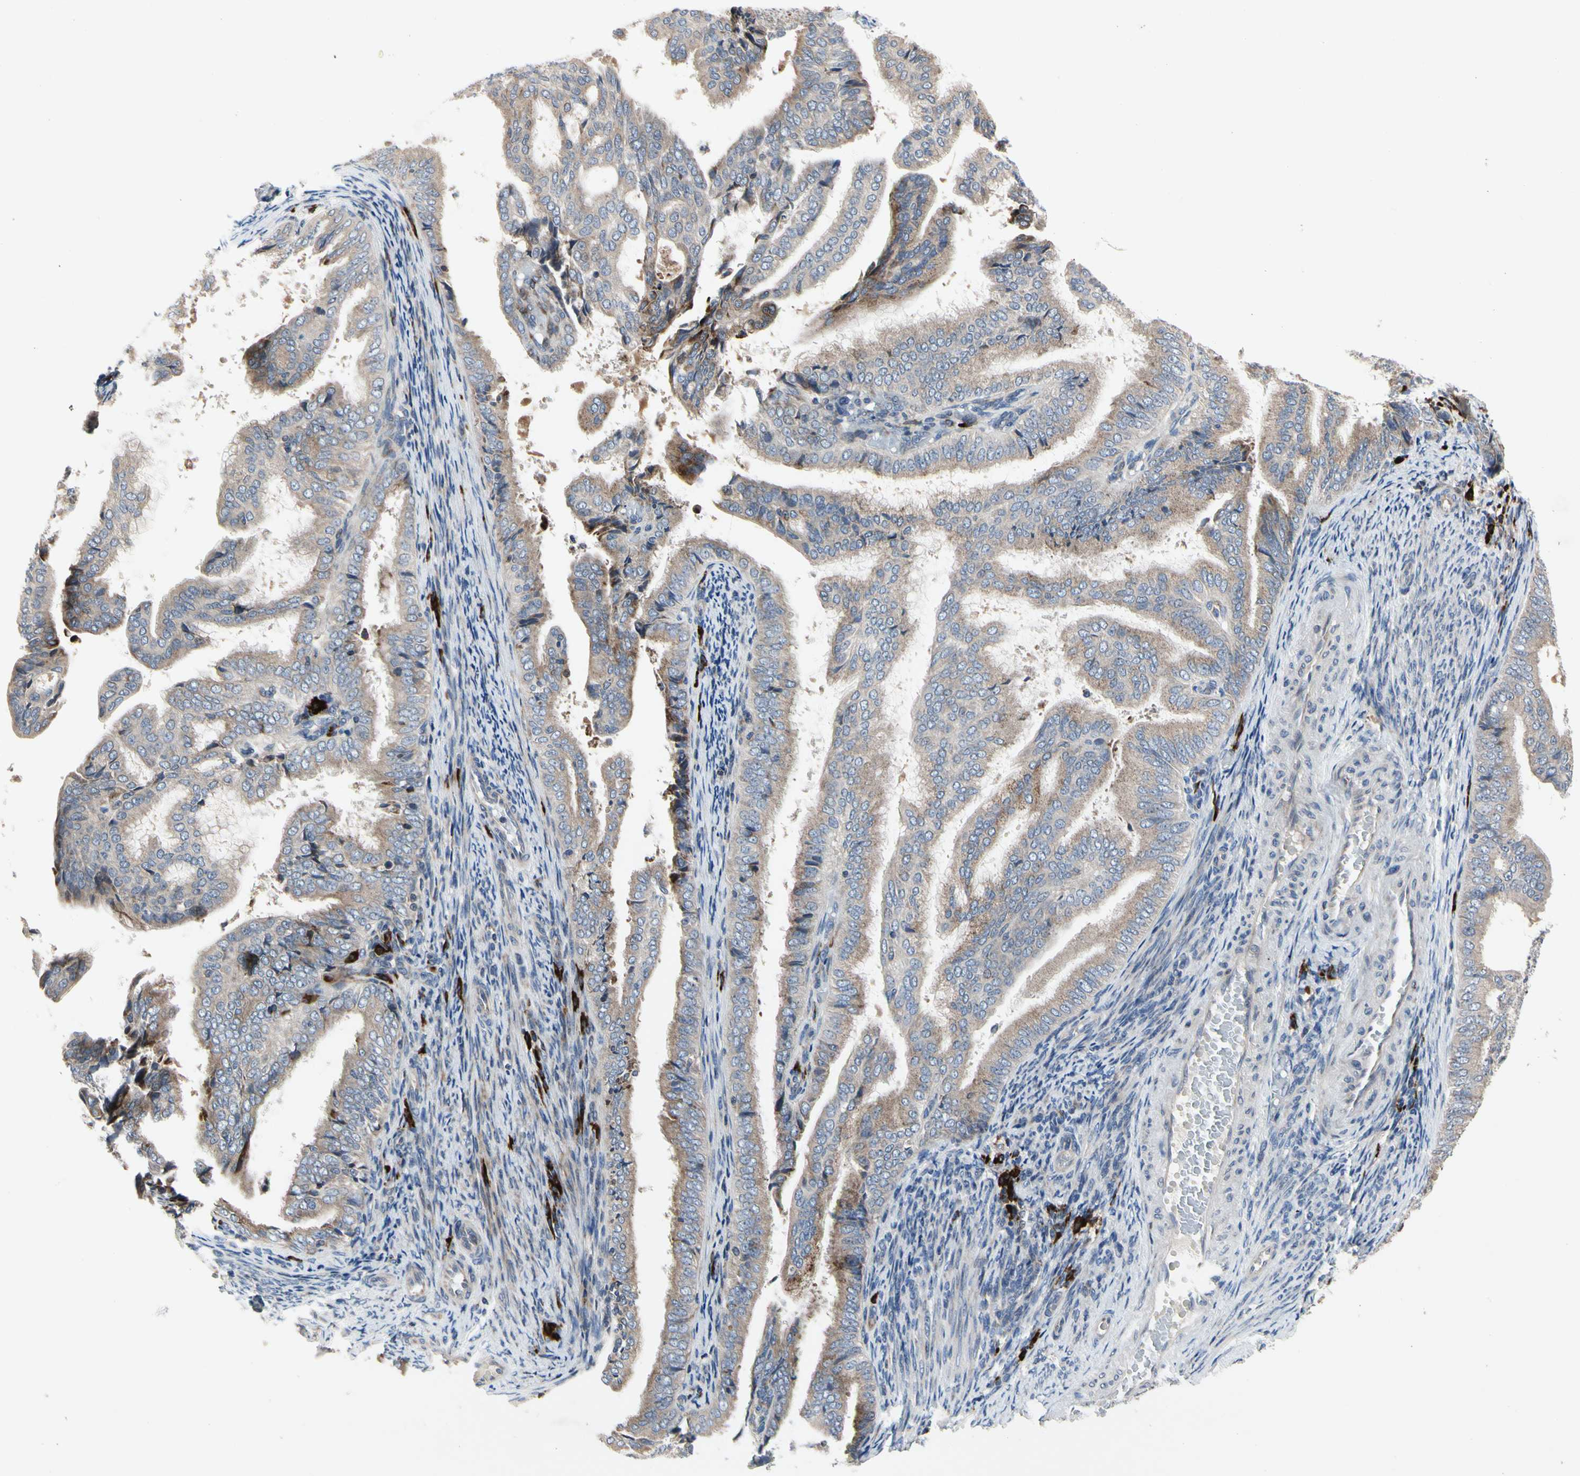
{"staining": {"intensity": "weak", "quantity": ">75%", "location": "cytoplasmic/membranous"}, "tissue": "endometrial cancer", "cell_type": "Tumor cells", "image_type": "cancer", "snomed": [{"axis": "morphology", "description": "Adenocarcinoma, NOS"}, {"axis": "topography", "description": "Endometrium"}], "caption": "There is low levels of weak cytoplasmic/membranous expression in tumor cells of endometrial cancer, as demonstrated by immunohistochemical staining (brown color).", "gene": "MMEL1", "patient": {"sex": "female", "age": 58}}